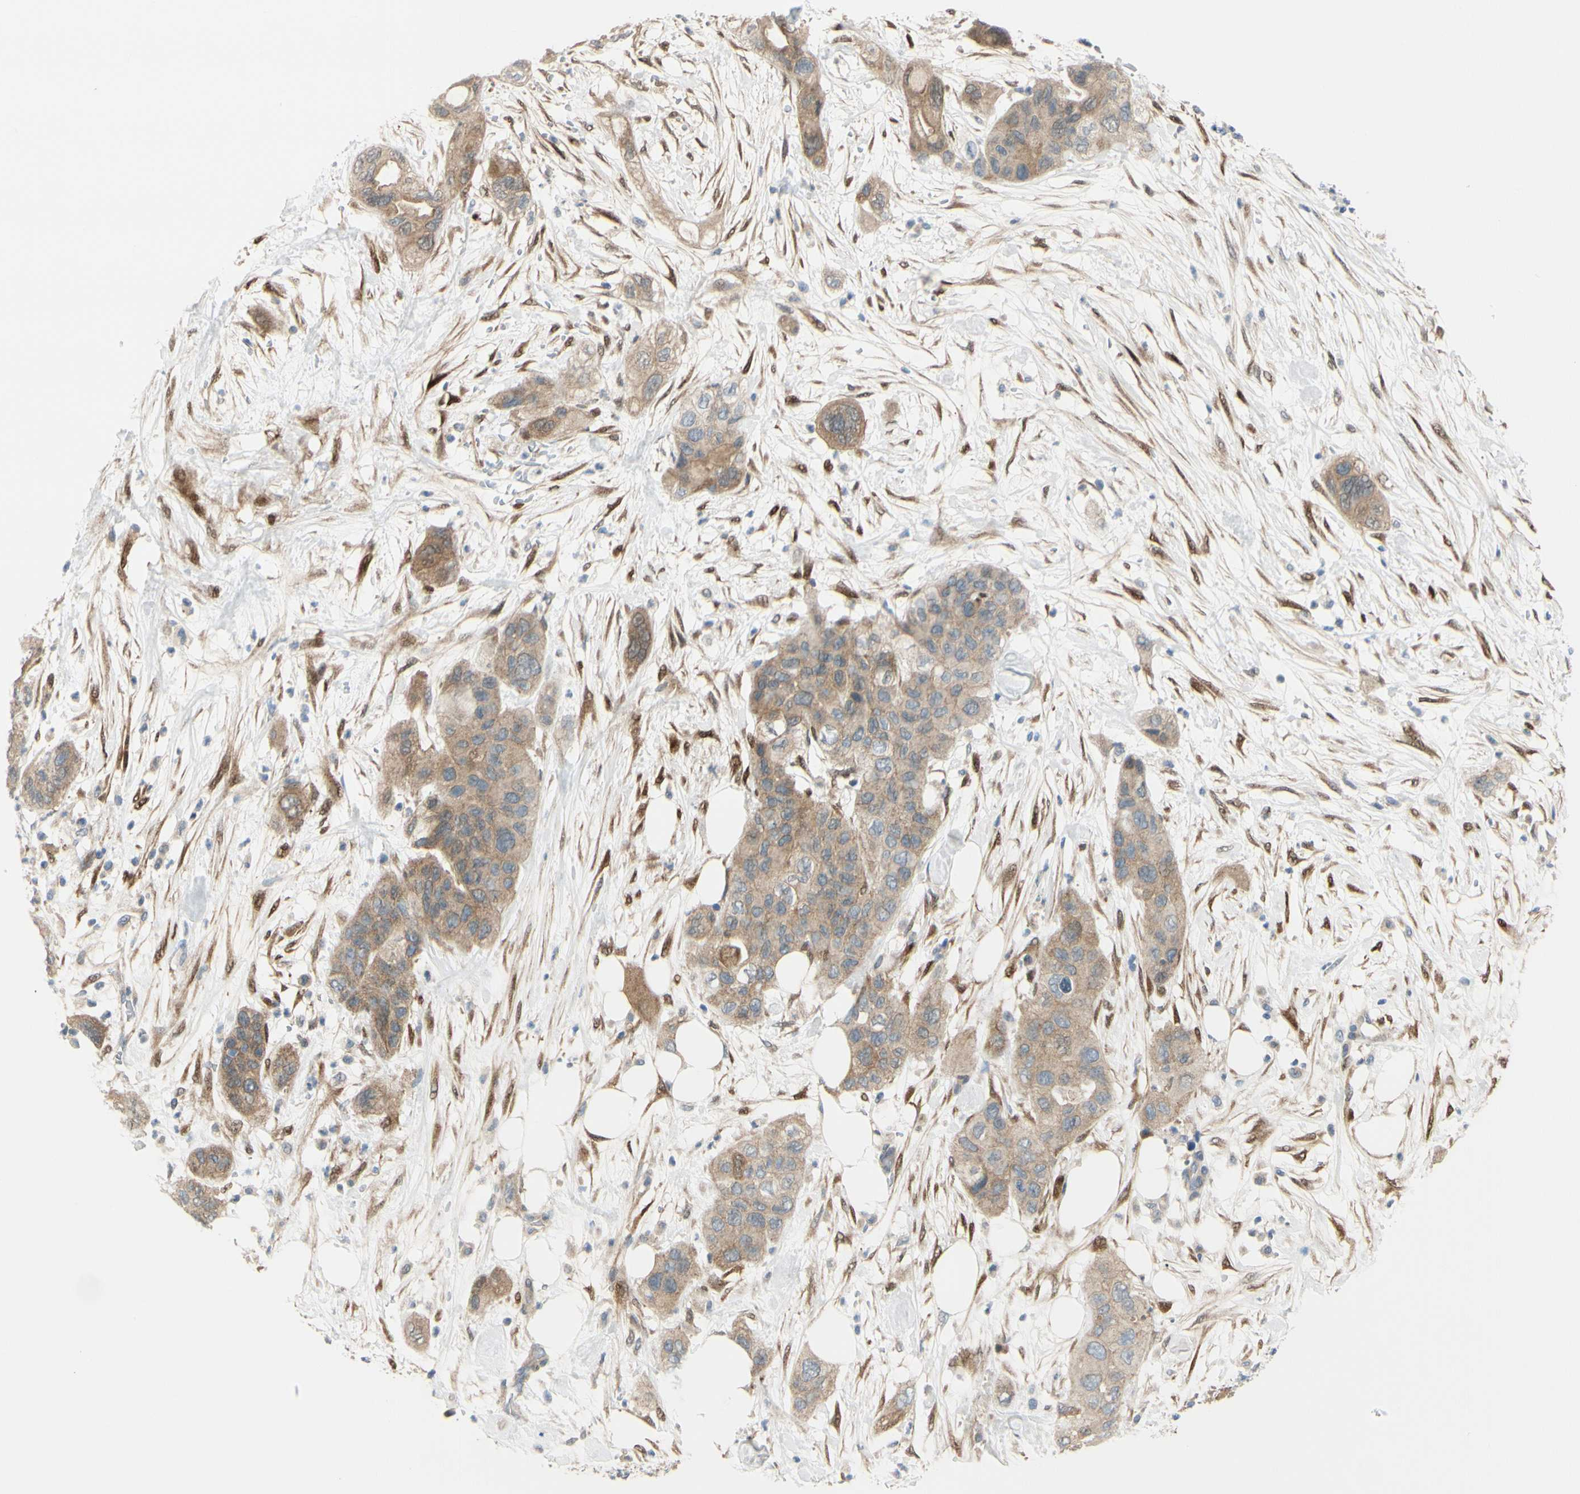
{"staining": {"intensity": "weak", "quantity": ">75%", "location": "cytoplasmic/membranous"}, "tissue": "pancreatic cancer", "cell_type": "Tumor cells", "image_type": "cancer", "snomed": [{"axis": "morphology", "description": "Adenocarcinoma, NOS"}, {"axis": "topography", "description": "Pancreas"}], "caption": "Immunohistochemistry photomicrograph of human pancreatic adenocarcinoma stained for a protein (brown), which shows low levels of weak cytoplasmic/membranous positivity in about >75% of tumor cells.", "gene": "FHL2", "patient": {"sex": "female", "age": 71}}